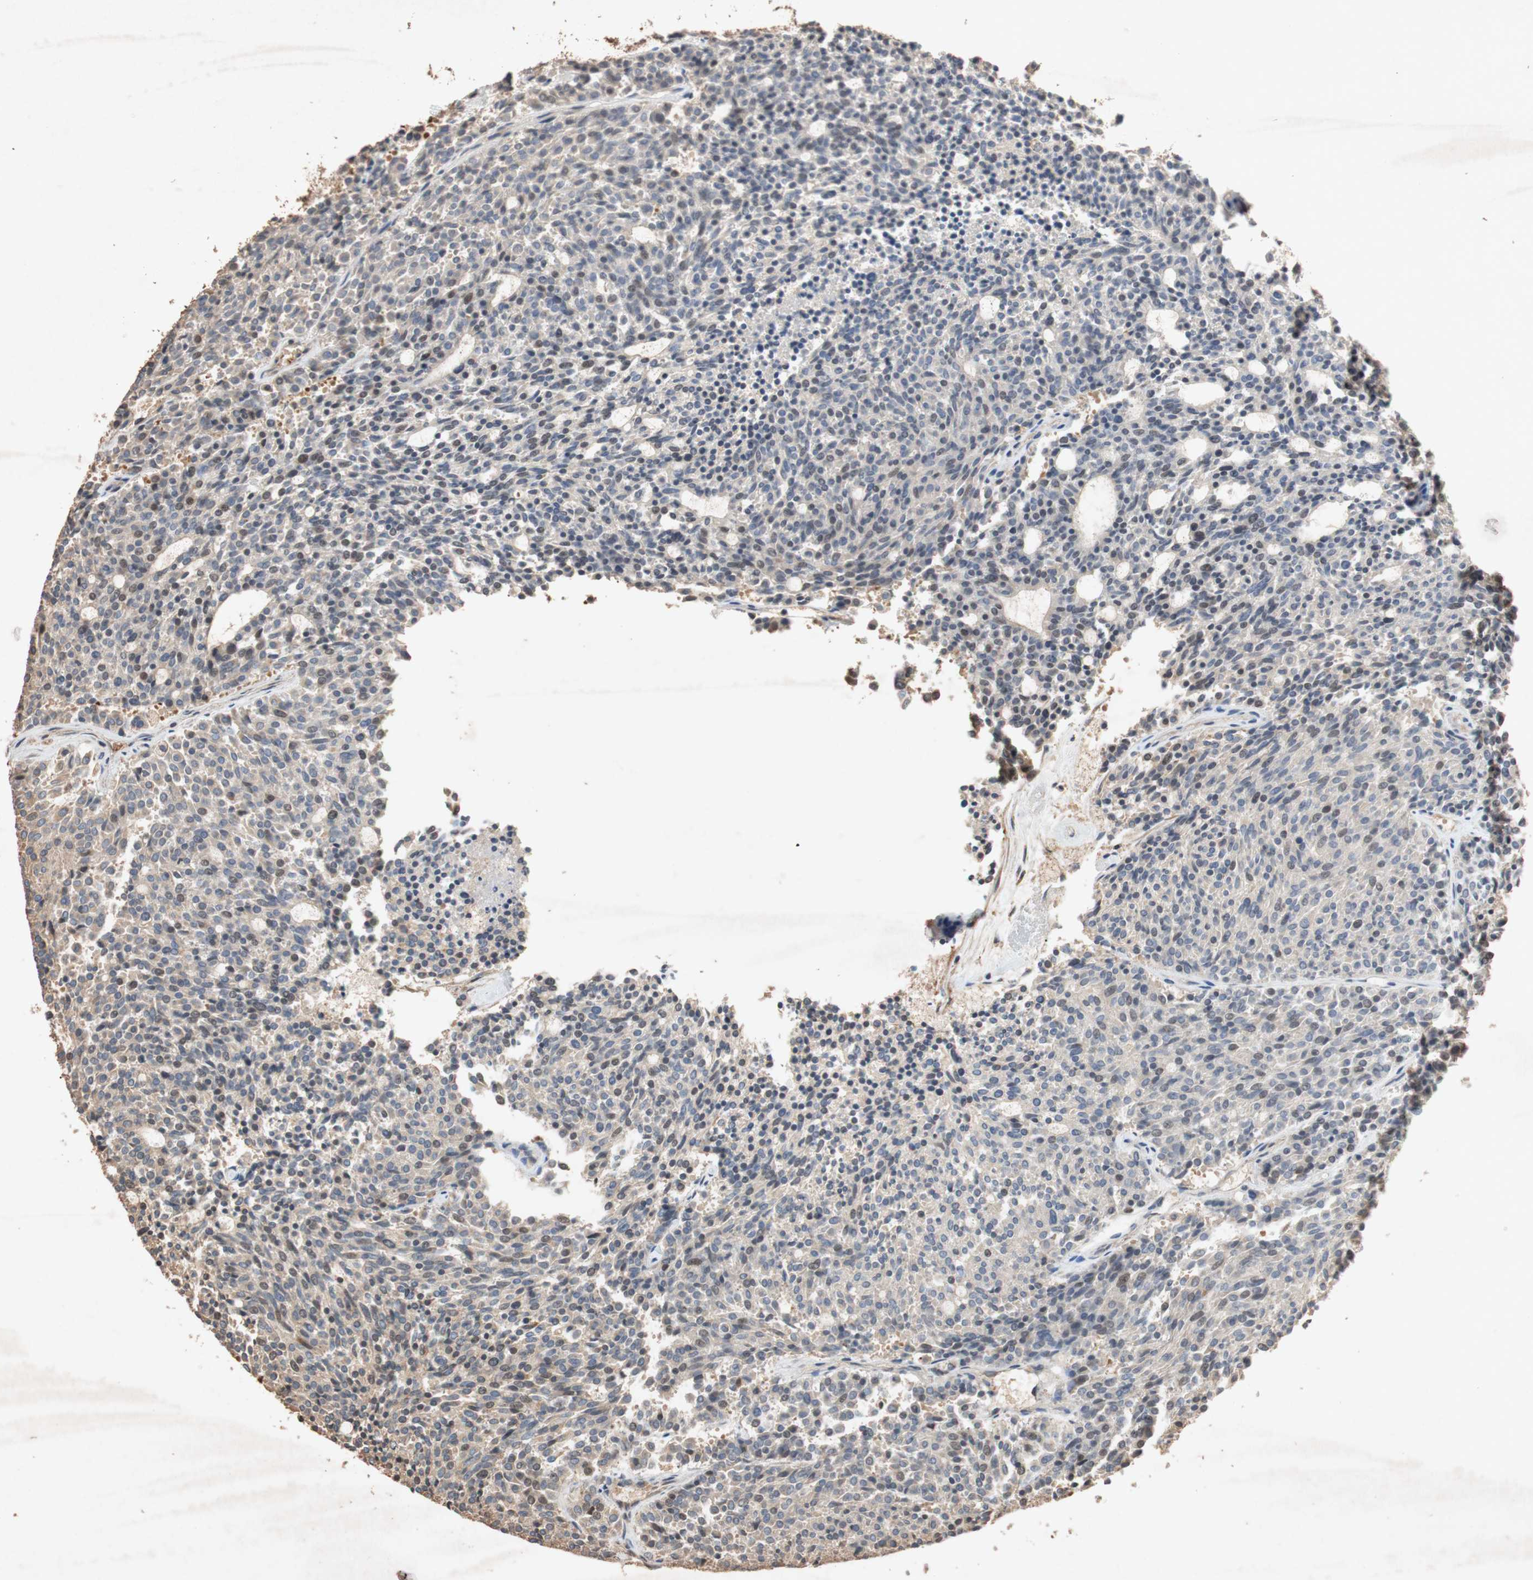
{"staining": {"intensity": "weak", "quantity": "25%-75%", "location": "cytoplasmic/membranous"}, "tissue": "carcinoid", "cell_type": "Tumor cells", "image_type": "cancer", "snomed": [{"axis": "morphology", "description": "Carcinoid, malignant, NOS"}, {"axis": "topography", "description": "Pancreas"}], "caption": "Protein staining of malignant carcinoid tissue shows weak cytoplasmic/membranous expression in approximately 25%-75% of tumor cells.", "gene": "TUBB", "patient": {"sex": "female", "age": 54}}